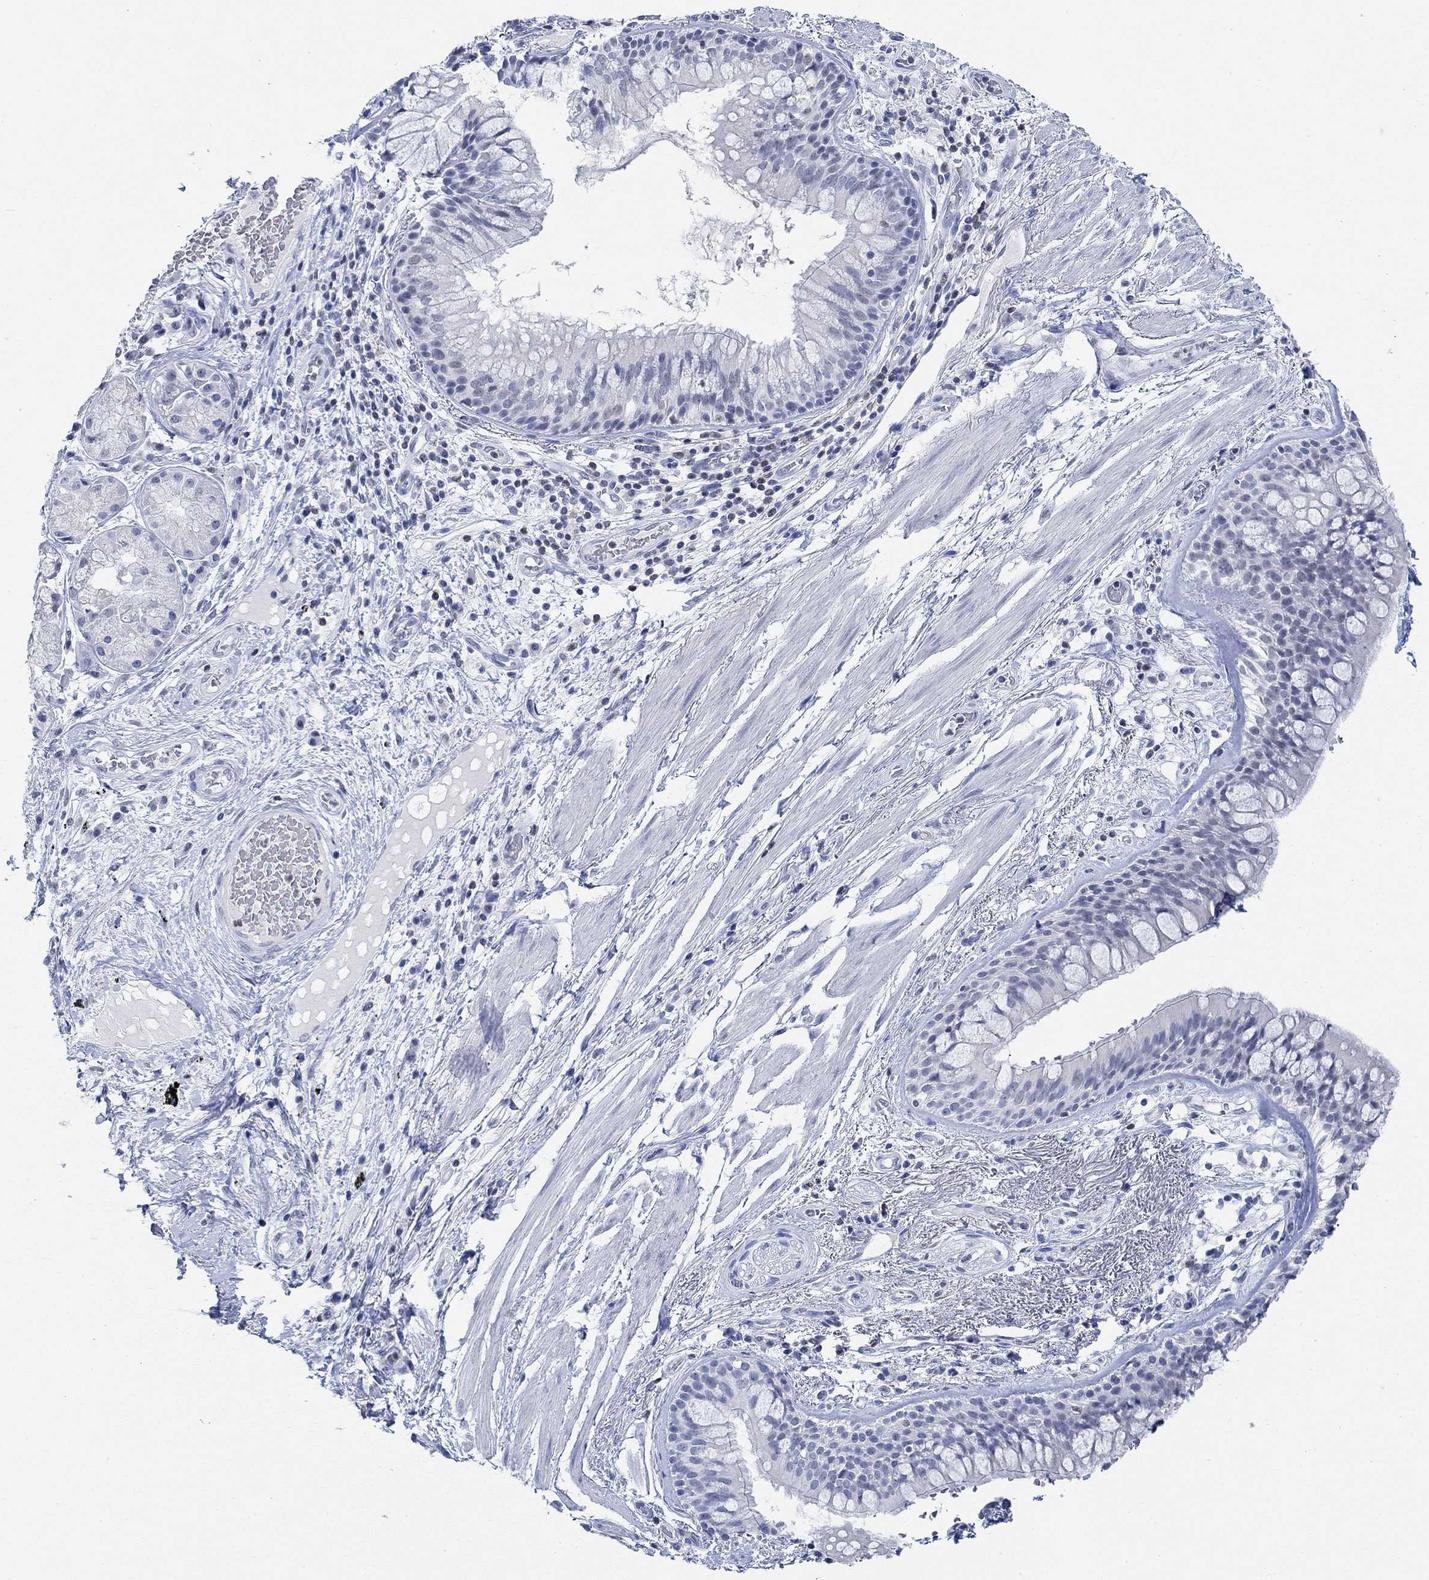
{"staining": {"intensity": "negative", "quantity": "none", "location": "none"}, "tissue": "bronchus", "cell_type": "Respiratory epithelial cells", "image_type": "normal", "snomed": [{"axis": "morphology", "description": "Normal tissue, NOS"}, {"axis": "topography", "description": "Bronchus"}, {"axis": "topography", "description": "Lung"}], "caption": "Respiratory epithelial cells are negative for brown protein staining in unremarkable bronchus. Nuclei are stained in blue.", "gene": "PPP1R17", "patient": {"sex": "female", "age": 57}}